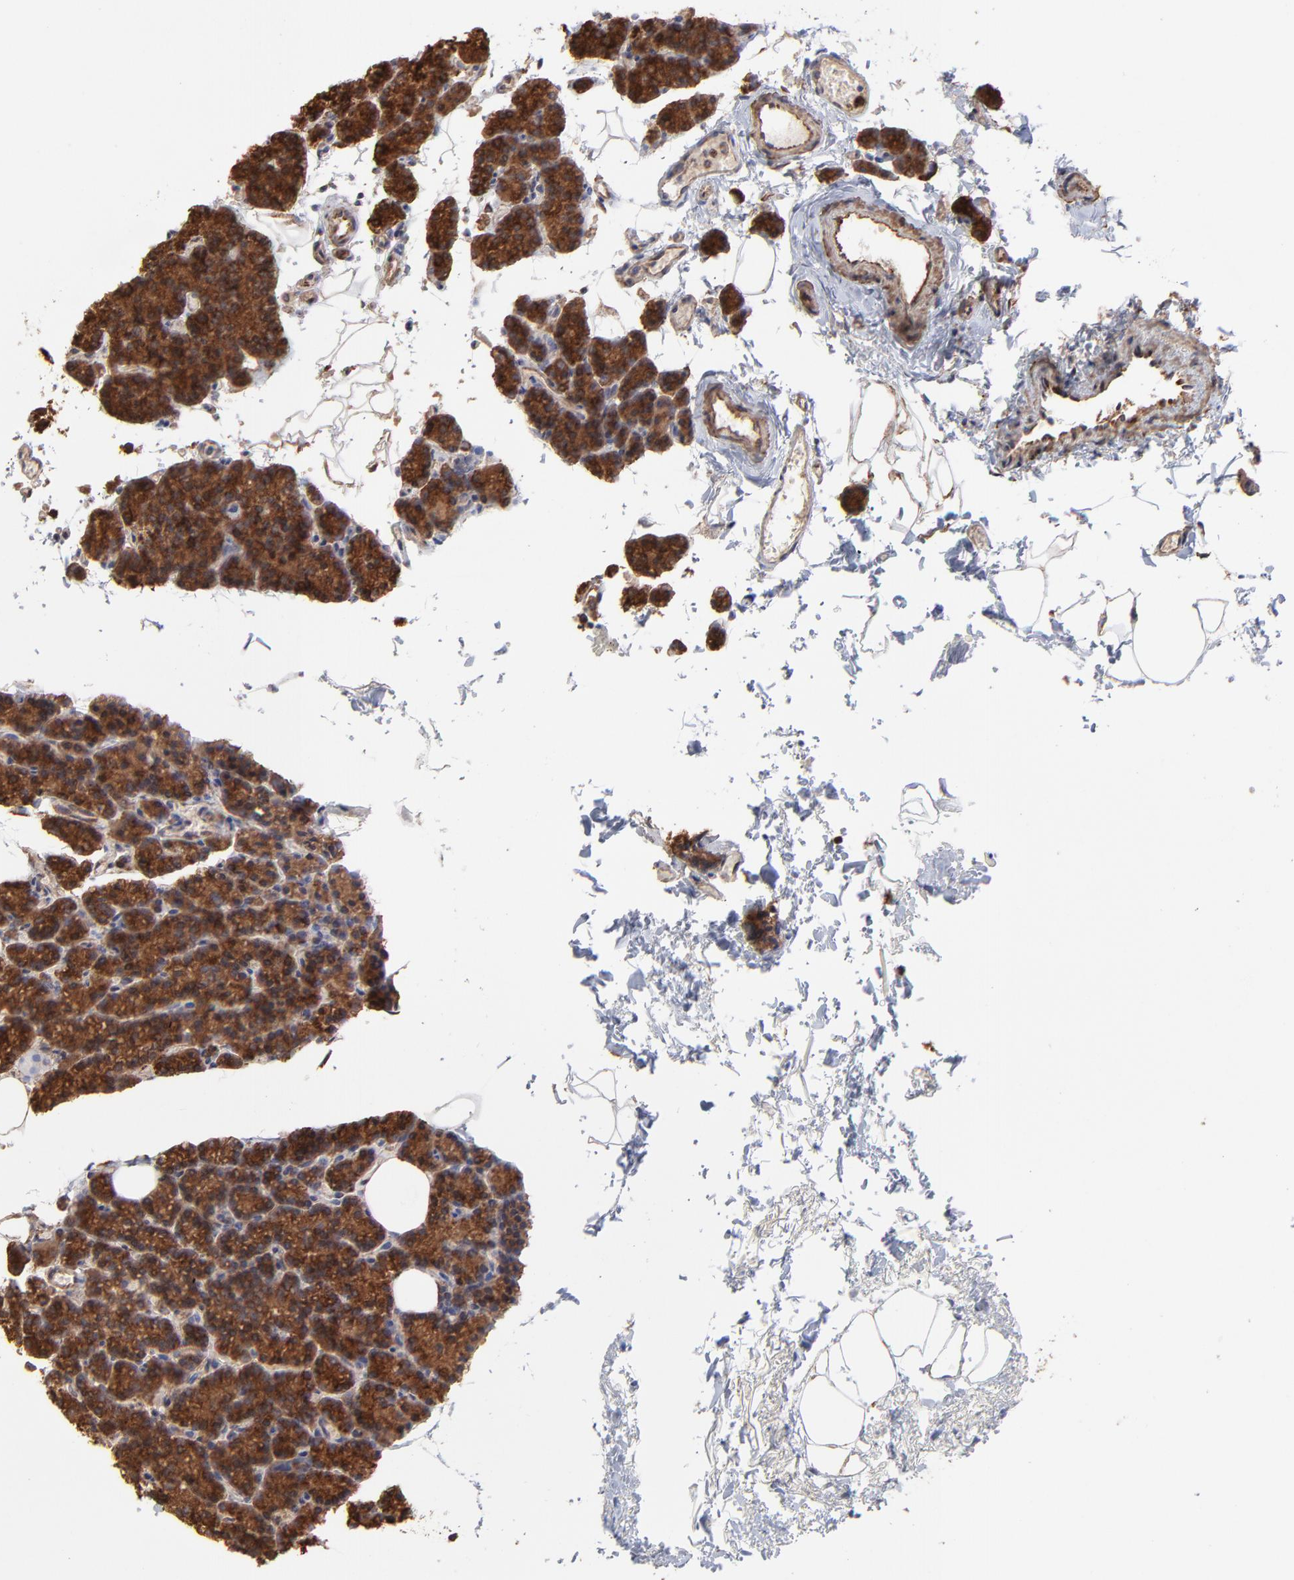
{"staining": {"intensity": "strong", "quantity": ">75%", "location": "cytoplasmic/membranous"}, "tissue": "parathyroid gland", "cell_type": "Glandular cells", "image_type": "normal", "snomed": [{"axis": "morphology", "description": "Normal tissue, NOS"}, {"axis": "topography", "description": "Parathyroid gland"}], "caption": "IHC of normal parathyroid gland reveals high levels of strong cytoplasmic/membranous positivity in approximately >75% of glandular cells. The staining is performed using DAB (3,3'-diaminobenzidine) brown chromogen to label protein expression. The nuclei are counter-stained blue using hematoxylin.", "gene": "PFKM", "patient": {"sex": "female", "age": 60}}